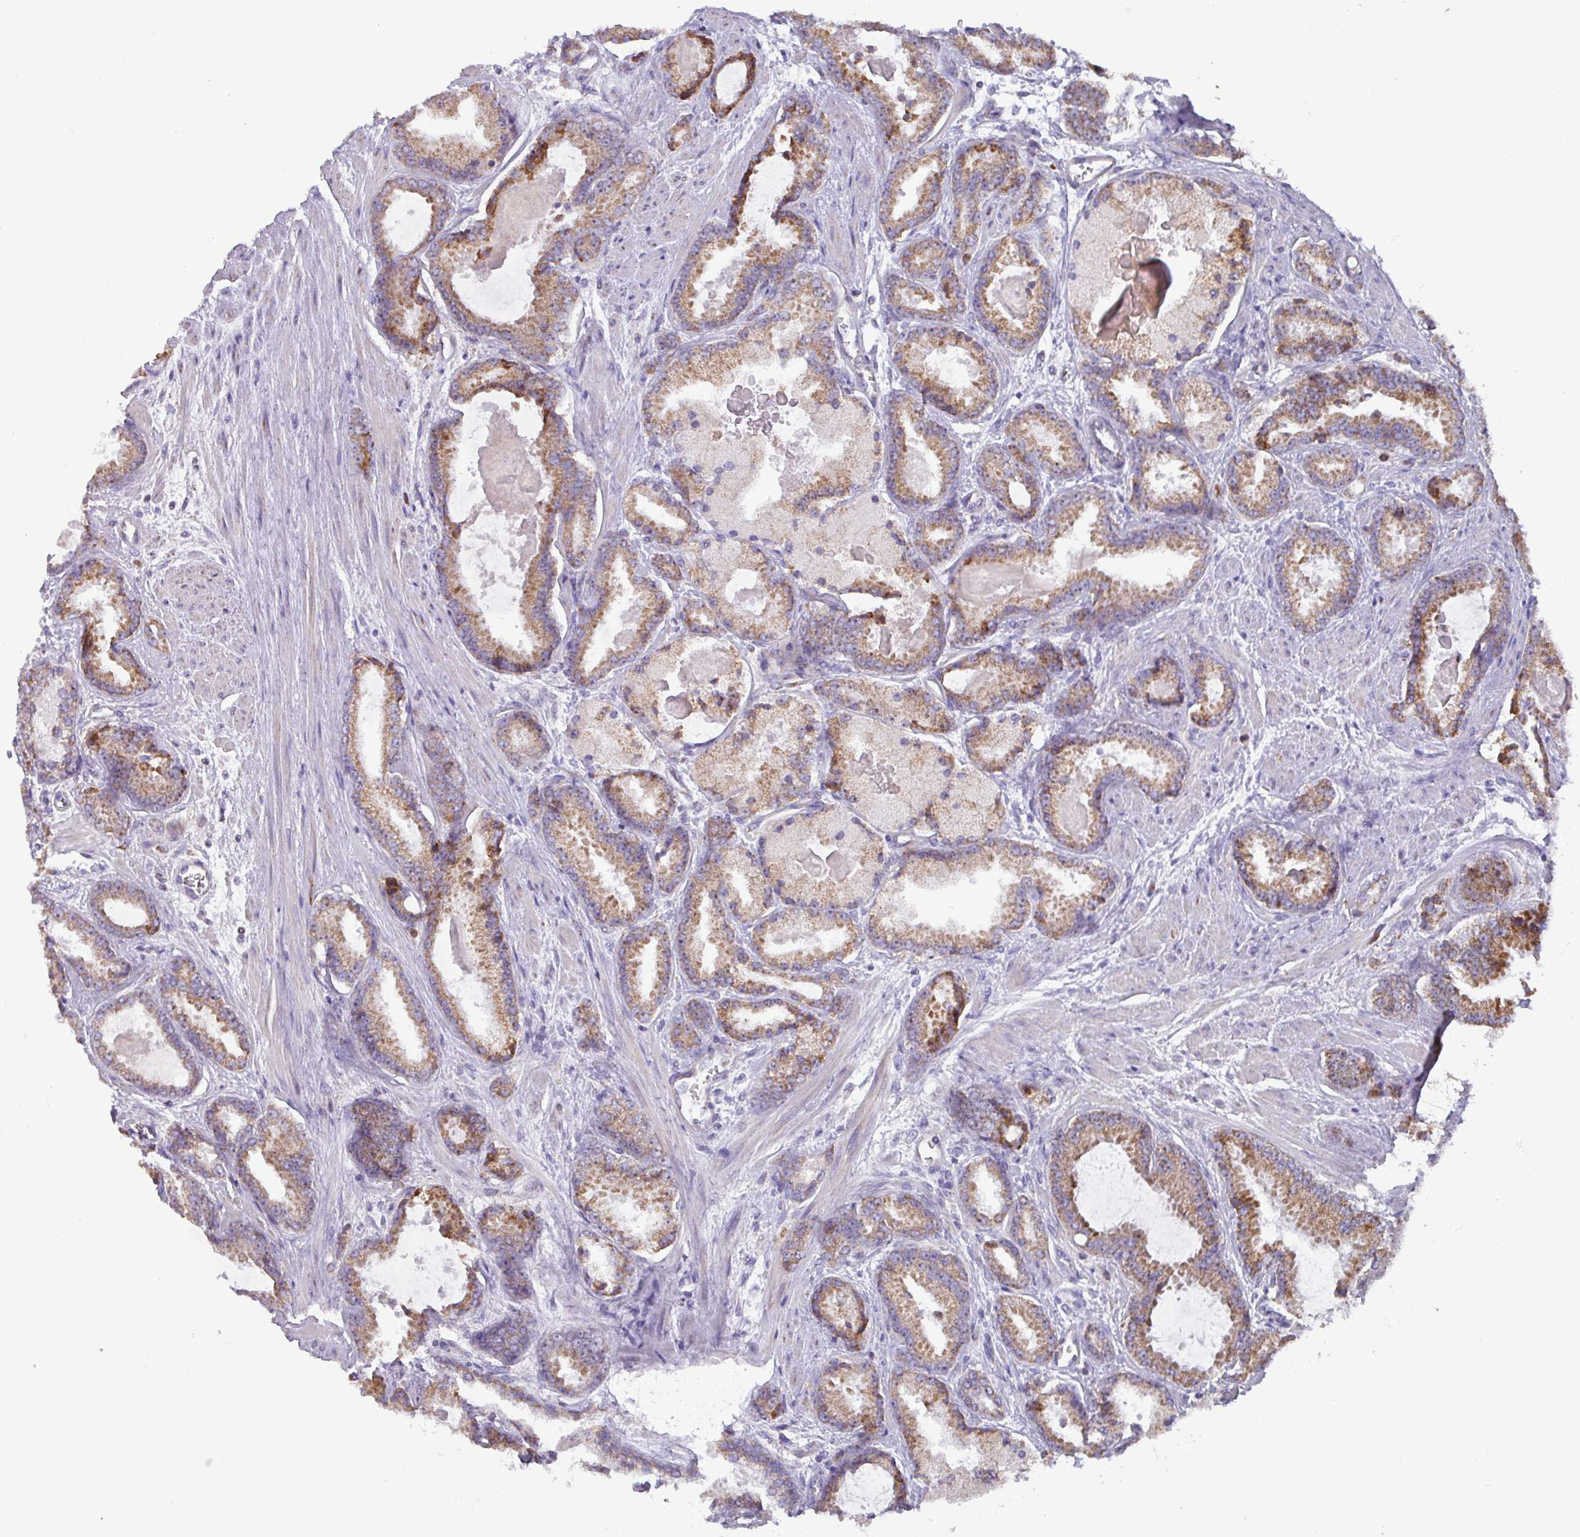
{"staining": {"intensity": "moderate", "quantity": ">75%", "location": "cytoplasmic/membranous"}, "tissue": "prostate cancer", "cell_type": "Tumor cells", "image_type": "cancer", "snomed": [{"axis": "morphology", "description": "Adenocarcinoma, Low grade"}, {"axis": "topography", "description": "Prostate"}], "caption": "A photomicrograph of prostate cancer (low-grade adenocarcinoma) stained for a protein exhibits moderate cytoplasmic/membranous brown staining in tumor cells.", "gene": "MT-ND4", "patient": {"sex": "male", "age": 62}}